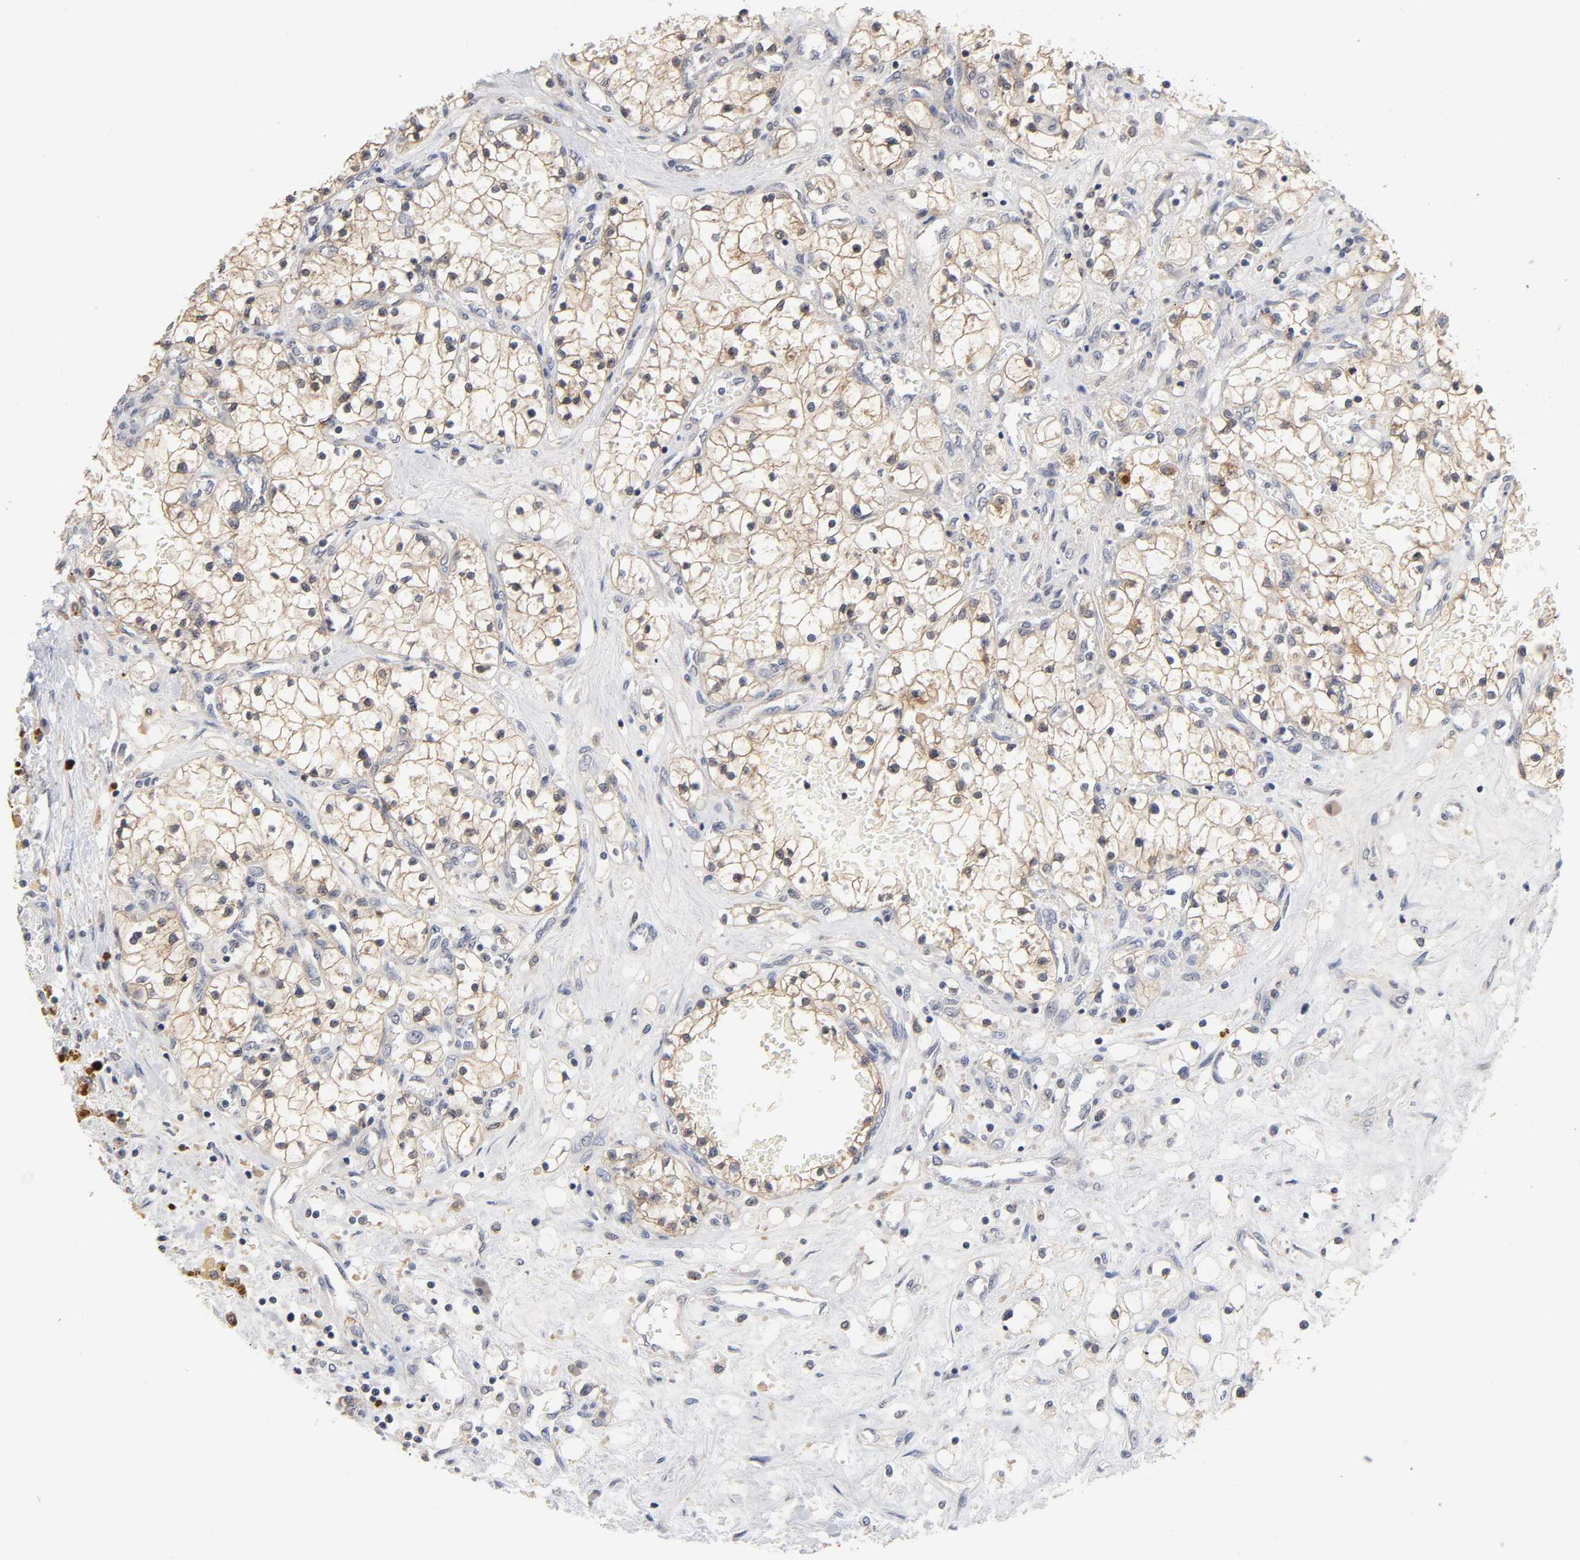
{"staining": {"intensity": "weak", "quantity": "<25%", "location": "cytoplasmic/membranous"}, "tissue": "renal cancer", "cell_type": "Tumor cells", "image_type": "cancer", "snomed": [{"axis": "morphology", "description": "Adenocarcinoma, NOS"}, {"axis": "topography", "description": "Kidney"}], "caption": "Renal cancer (adenocarcinoma) was stained to show a protein in brown. There is no significant staining in tumor cells. (DAB (3,3'-diaminobenzidine) immunohistochemistry with hematoxylin counter stain).", "gene": "CXADR", "patient": {"sex": "male", "age": 68}}